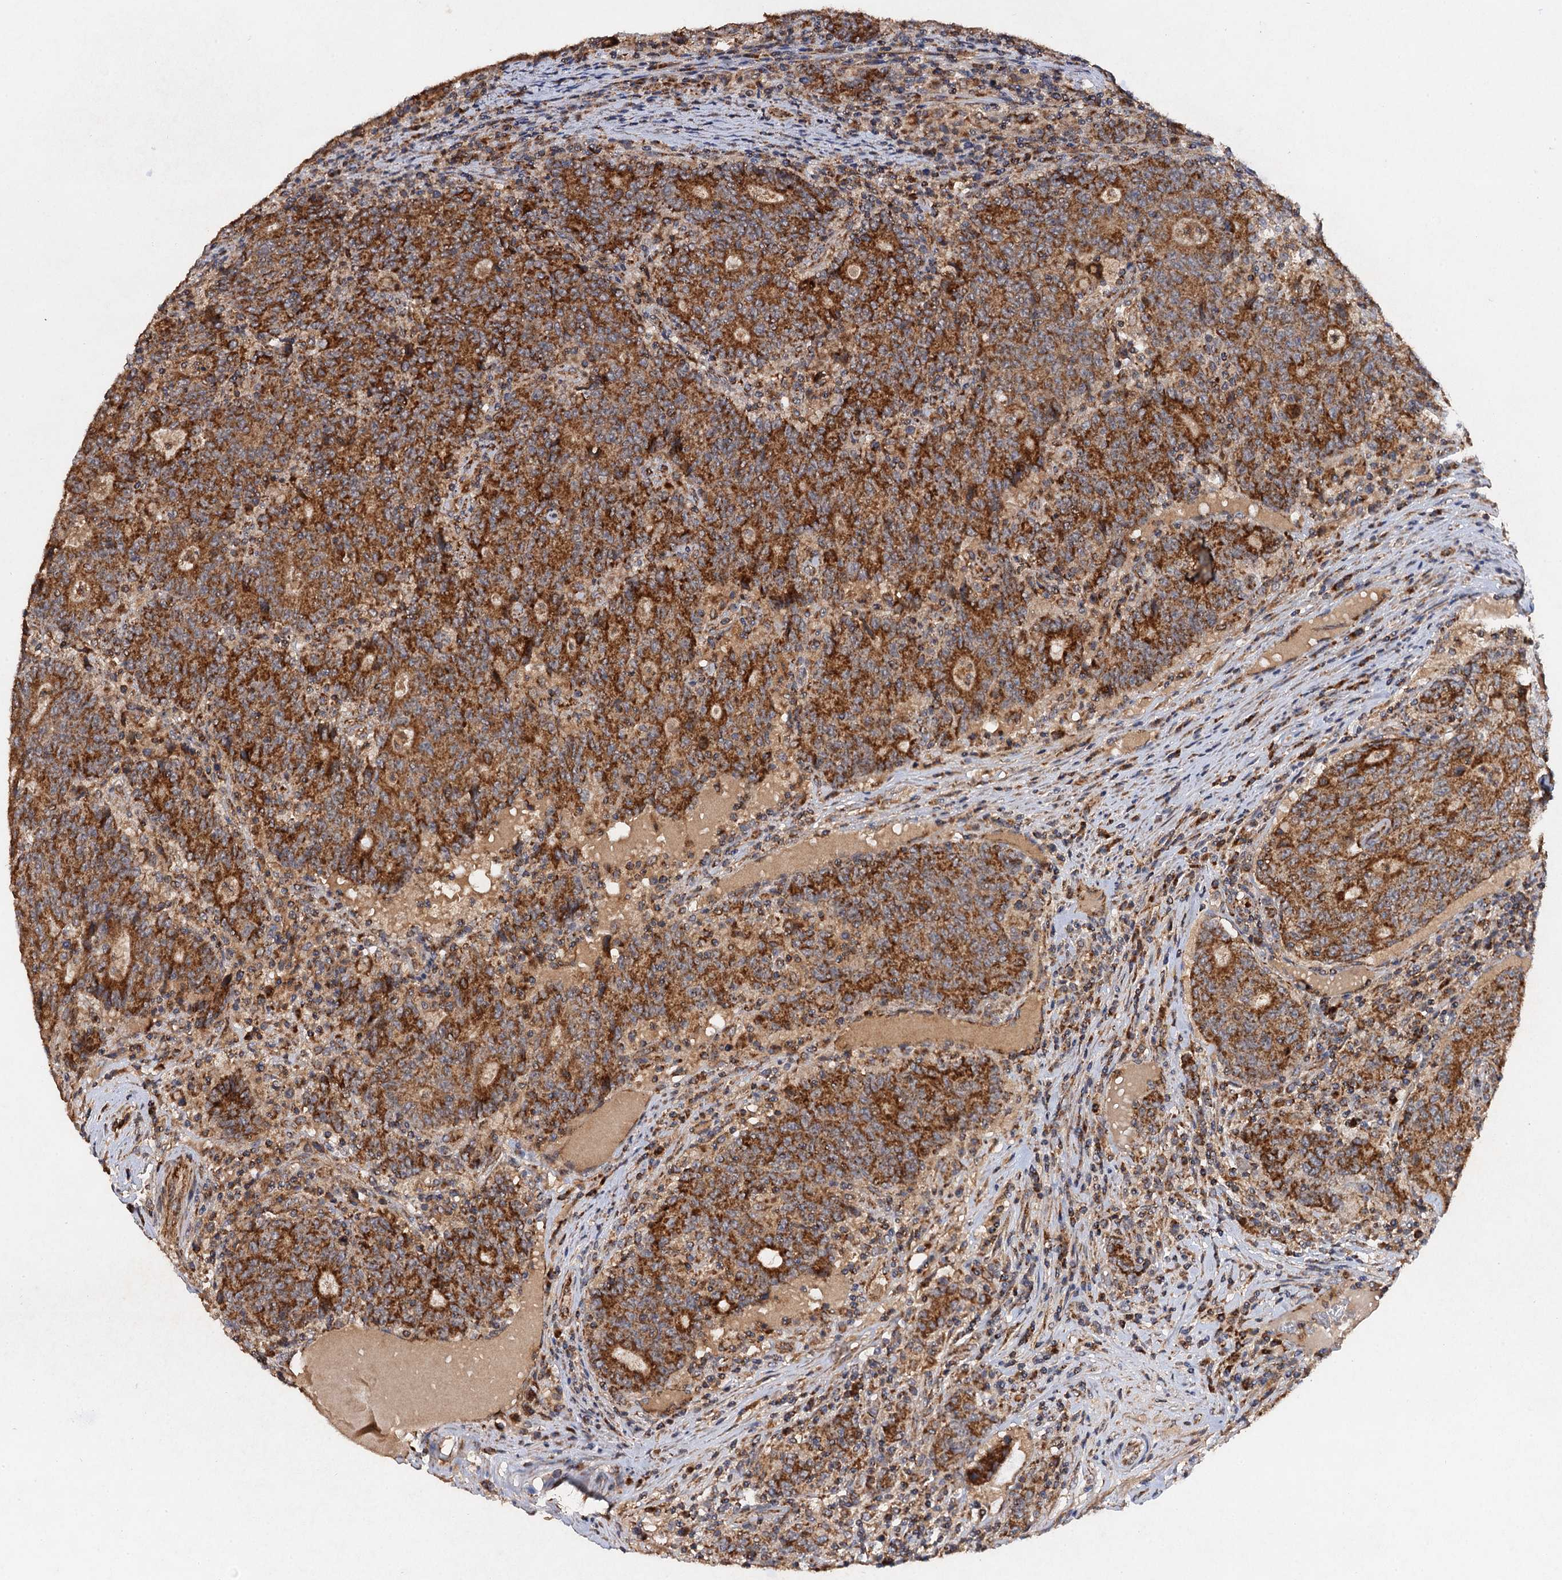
{"staining": {"intensity": "moderate", "quantity": ">75%", "location": "cytoplasmic/membranous"}, "tissue": "colorectal cancer", "cell_type": "Tumor cells", "image_type": "cancer", "snomed": [{"axis": "morphology", "description": "Adenocarcinoma, NOS"}, {"axis": "topography", "description": "Colon"}], "caption": "Immunohistochemical staining of colorectal cancer demonstrates moderate cytoplasmic/membranous protein staining in approximately >75% of tumor cells. The staining was performed using DAB (3,3'-diaminobenzidine), with brown indicating positive protein expression. Nuclei are stained blue with hematoxylin.", "gene": "NDUFA13", "patient": {"sex": "female", "age": 75}}